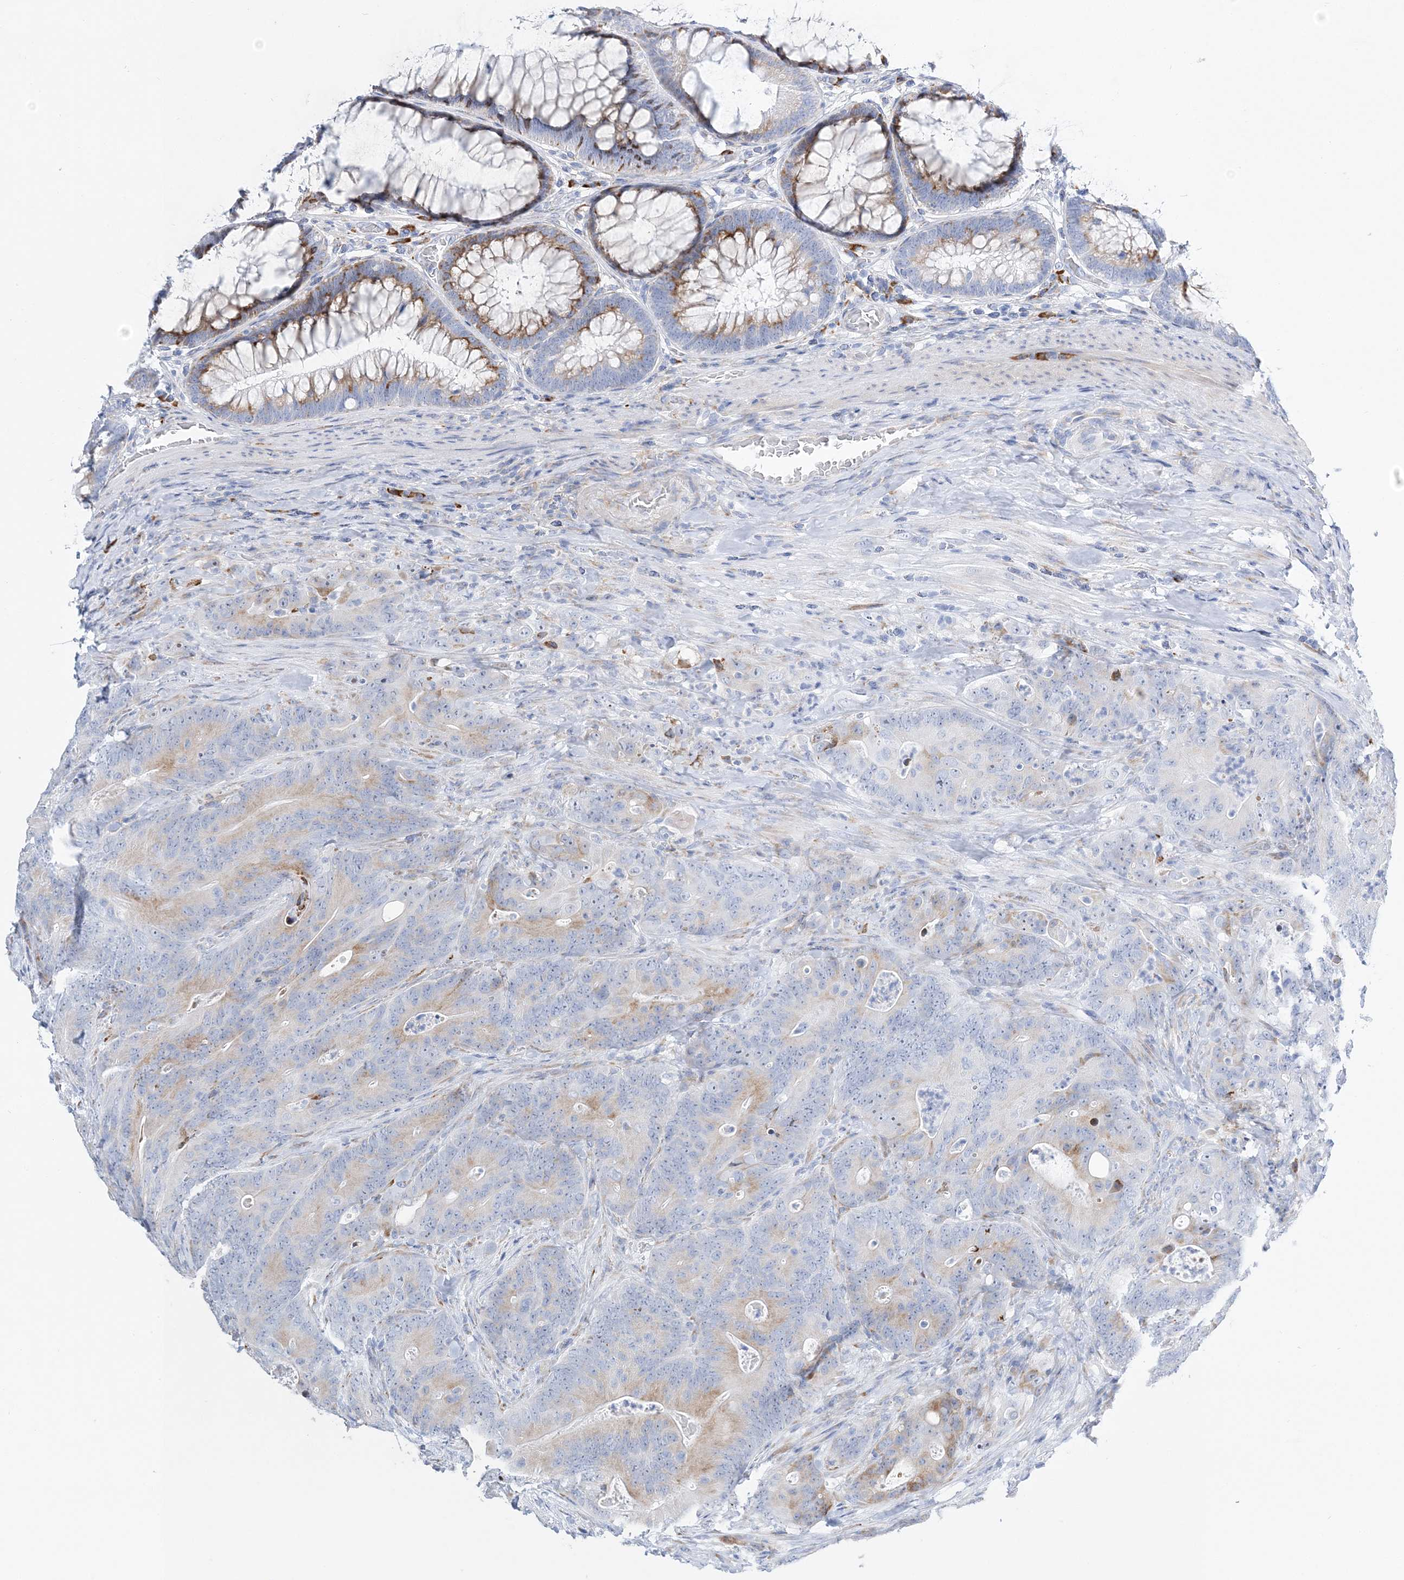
{"staining": {"intensity": "weak", "quantity": ">75%", "location": "cytoplasmic/membranous"}, "tissue": "colorectal cancer", "cell_type": "Tumor cells", "image_type": "cancer", "snomed": [{"axis": "morphology", "description": "Normal tissue, NOS"}, {"axis": "topography", "description": "Colon"}], "caption": "A low amount of weak cytoplasmic/membranous staining is identified in approximately >75% of tumor cells in colorectal cancer tissue. (IHC, brightfield microscopy, high magnification).", "gene": "TSPYL6", "patient": {"sex": "female", "age": 82}}